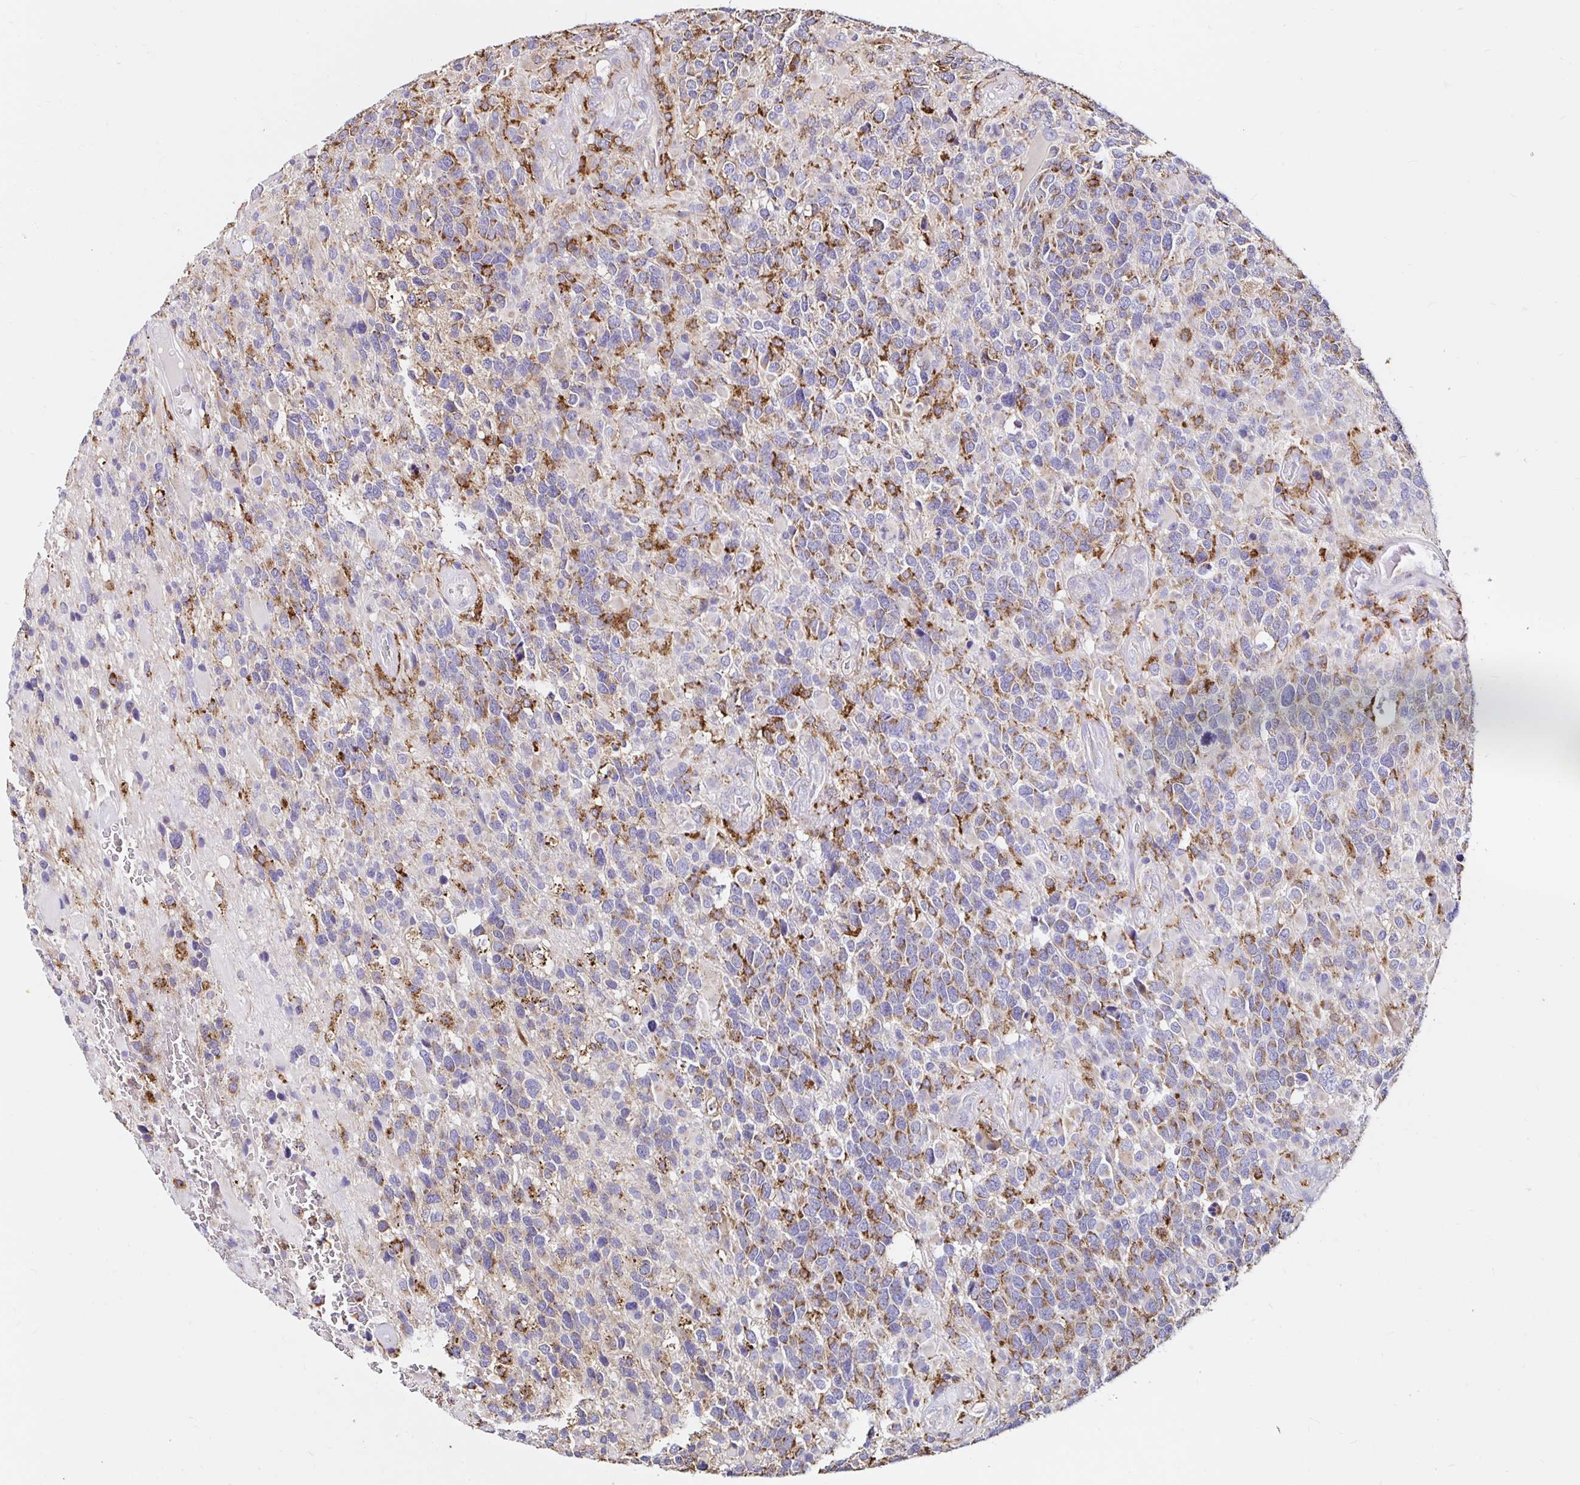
{"staining": {"intensity": "moderate", "quantity": "25%-75%", "location": "cytoplasmic/membranous"}, "tissue": "glioma", "cell_type": "Tumor cells", "image_type": "cancer", "snomed": [{"axis": "morphology", "description": "Glioma, malignant, High grade"}, {"axis": "topography", "description": "Brain"}], "caption": "Immunohistochemistry (IHC) histopathology image of malignant glioma (high-grade) stained for a protein (brown), which exhibits medium levels of moderate cytoplasmic/membranous staining in approximately 25%-75% of tumor cells.", "gene": "MSR1", "patient": {"sex": "female", "age": 40}}